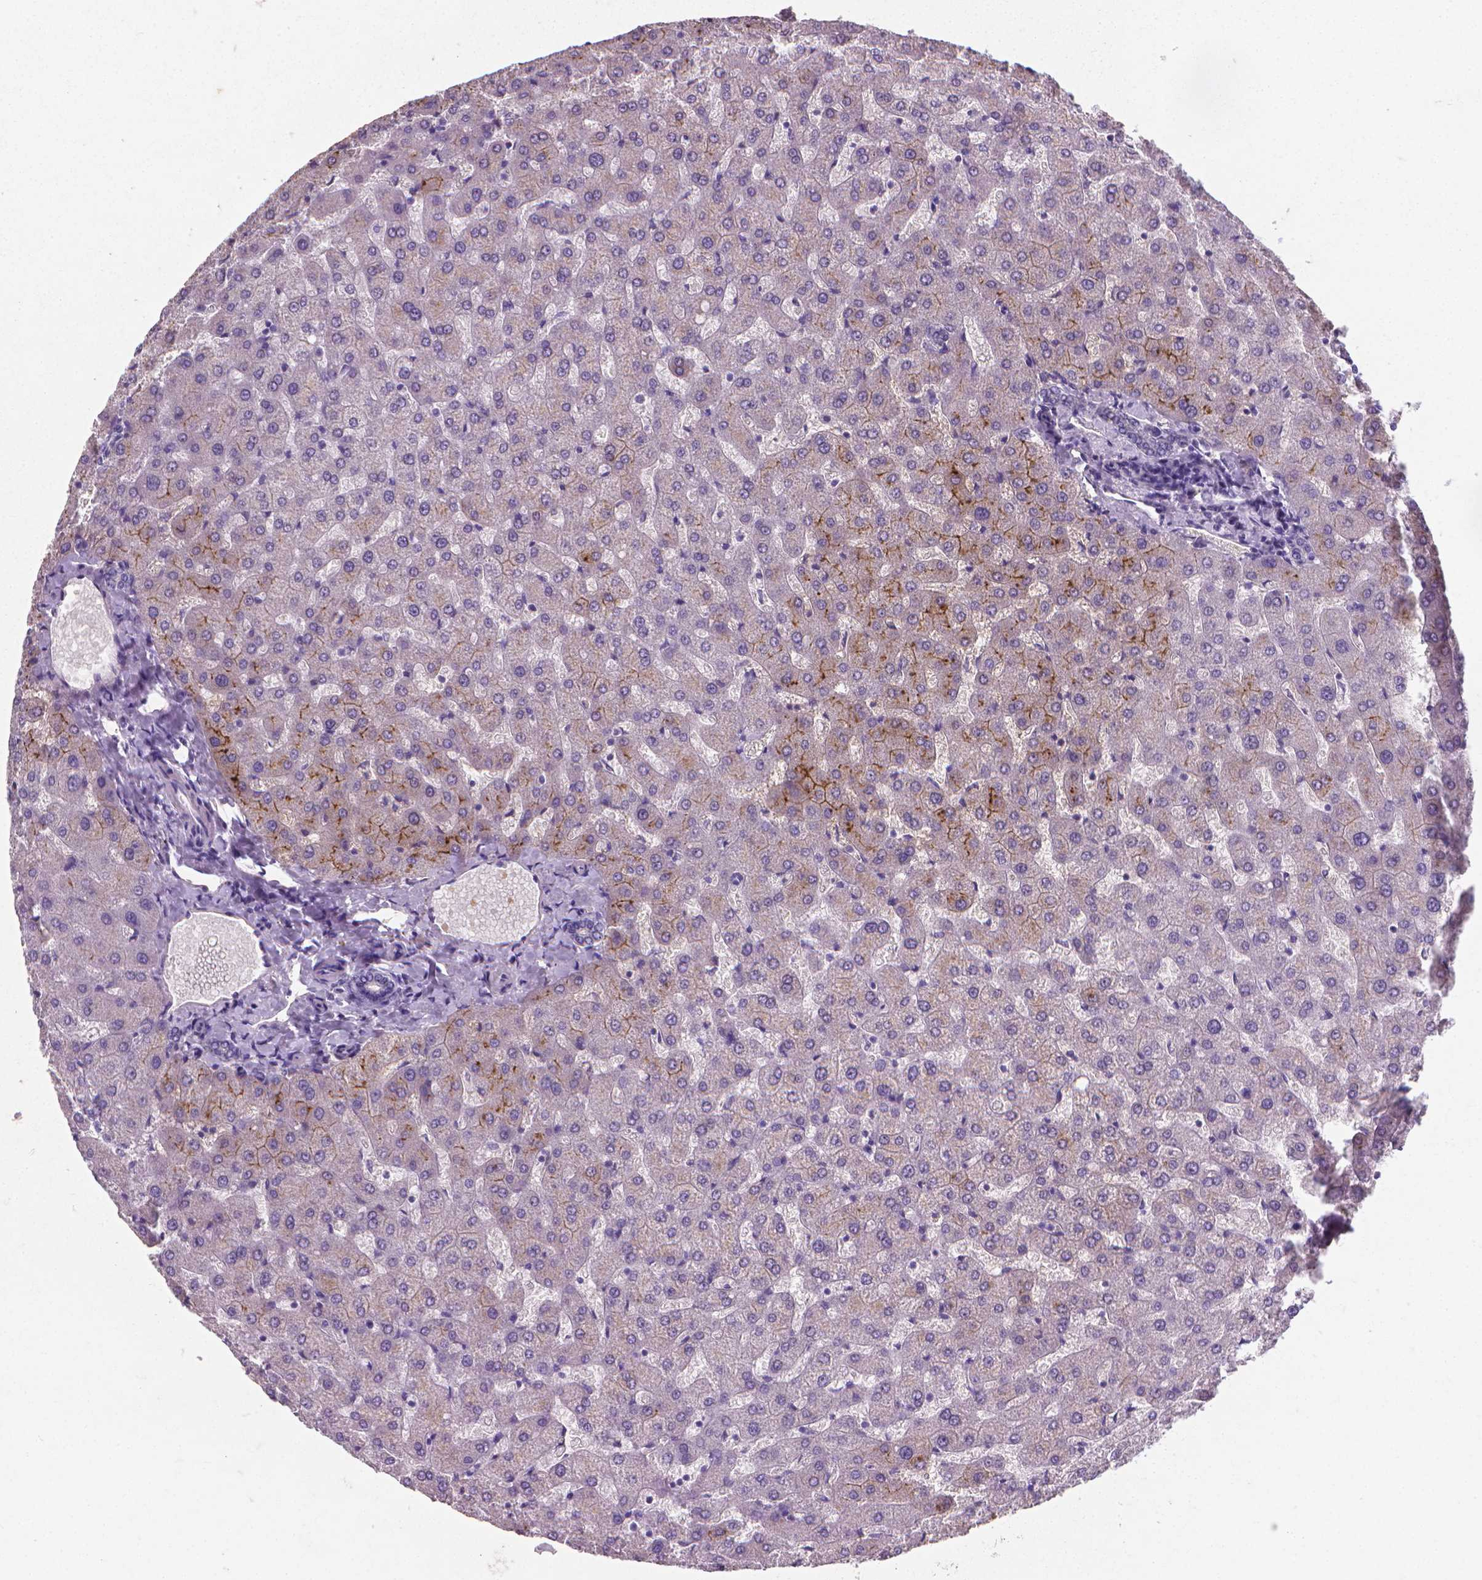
{"staining": {"intensity": "negative", "quantity": "none", "location": "none"}, "tissue": "liver", "cell_type": "Cholangiocytes", "image_type": "normal", "snomed": [{"axis": "morphology", "description": "Normal tissue, NOS"}, {"axis": "topography", "description": "Liver"}], "caption": "Immunohistochemistry of benign liver shows no staining in cholangiocytes. (Immunohistochemistry (ihc), brightfield microscopy, high magnification).", "gene": "XPNPEP2", "patient": {"sex": "female", "age": 50}}